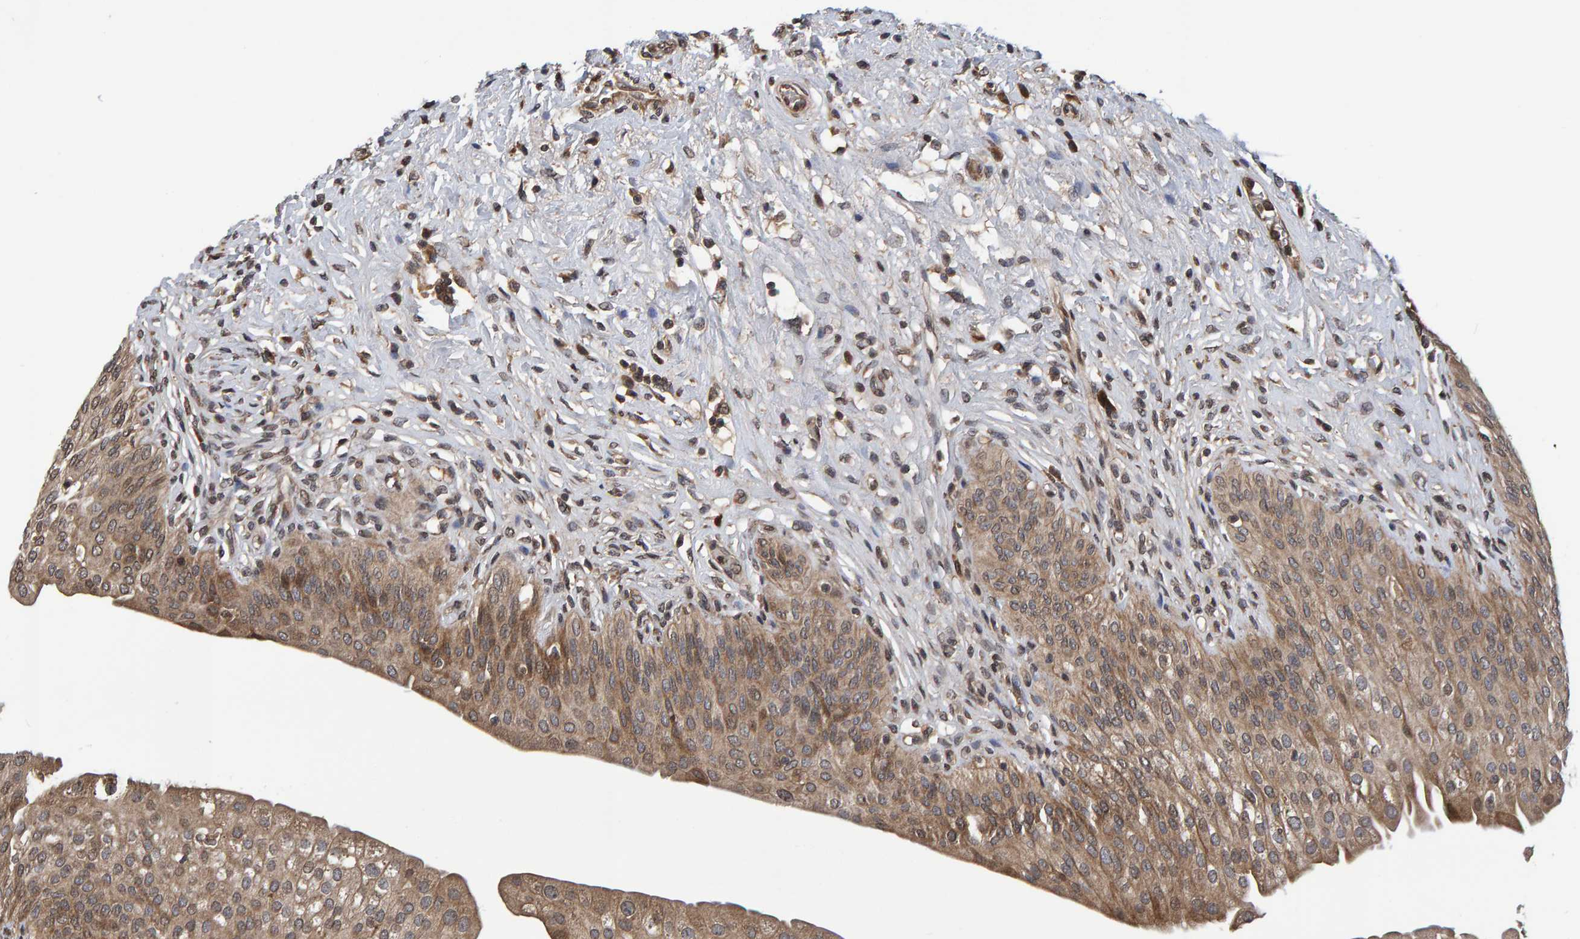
{"staining": {"intensity": "moderate", "quantity": ">75%", "location": "cytoplasmic/membranous"}, "tissue": "urinary bladder", "cell_type": "Urothelial cells", "image_type": "normal", "snomed": [{"axis": "morphology", "description": "Normal tissue, NOS"}, {"axis": "topography", "description": "Urinary bladder"}], "caption": "Human urinary bladder stained with a brown dye shows moderate cytoplasmic/membranous positive positivity in about >75% of urothelial cells.", "gene": "GAB2", "patient": {"sex": "male", "age": 46}}